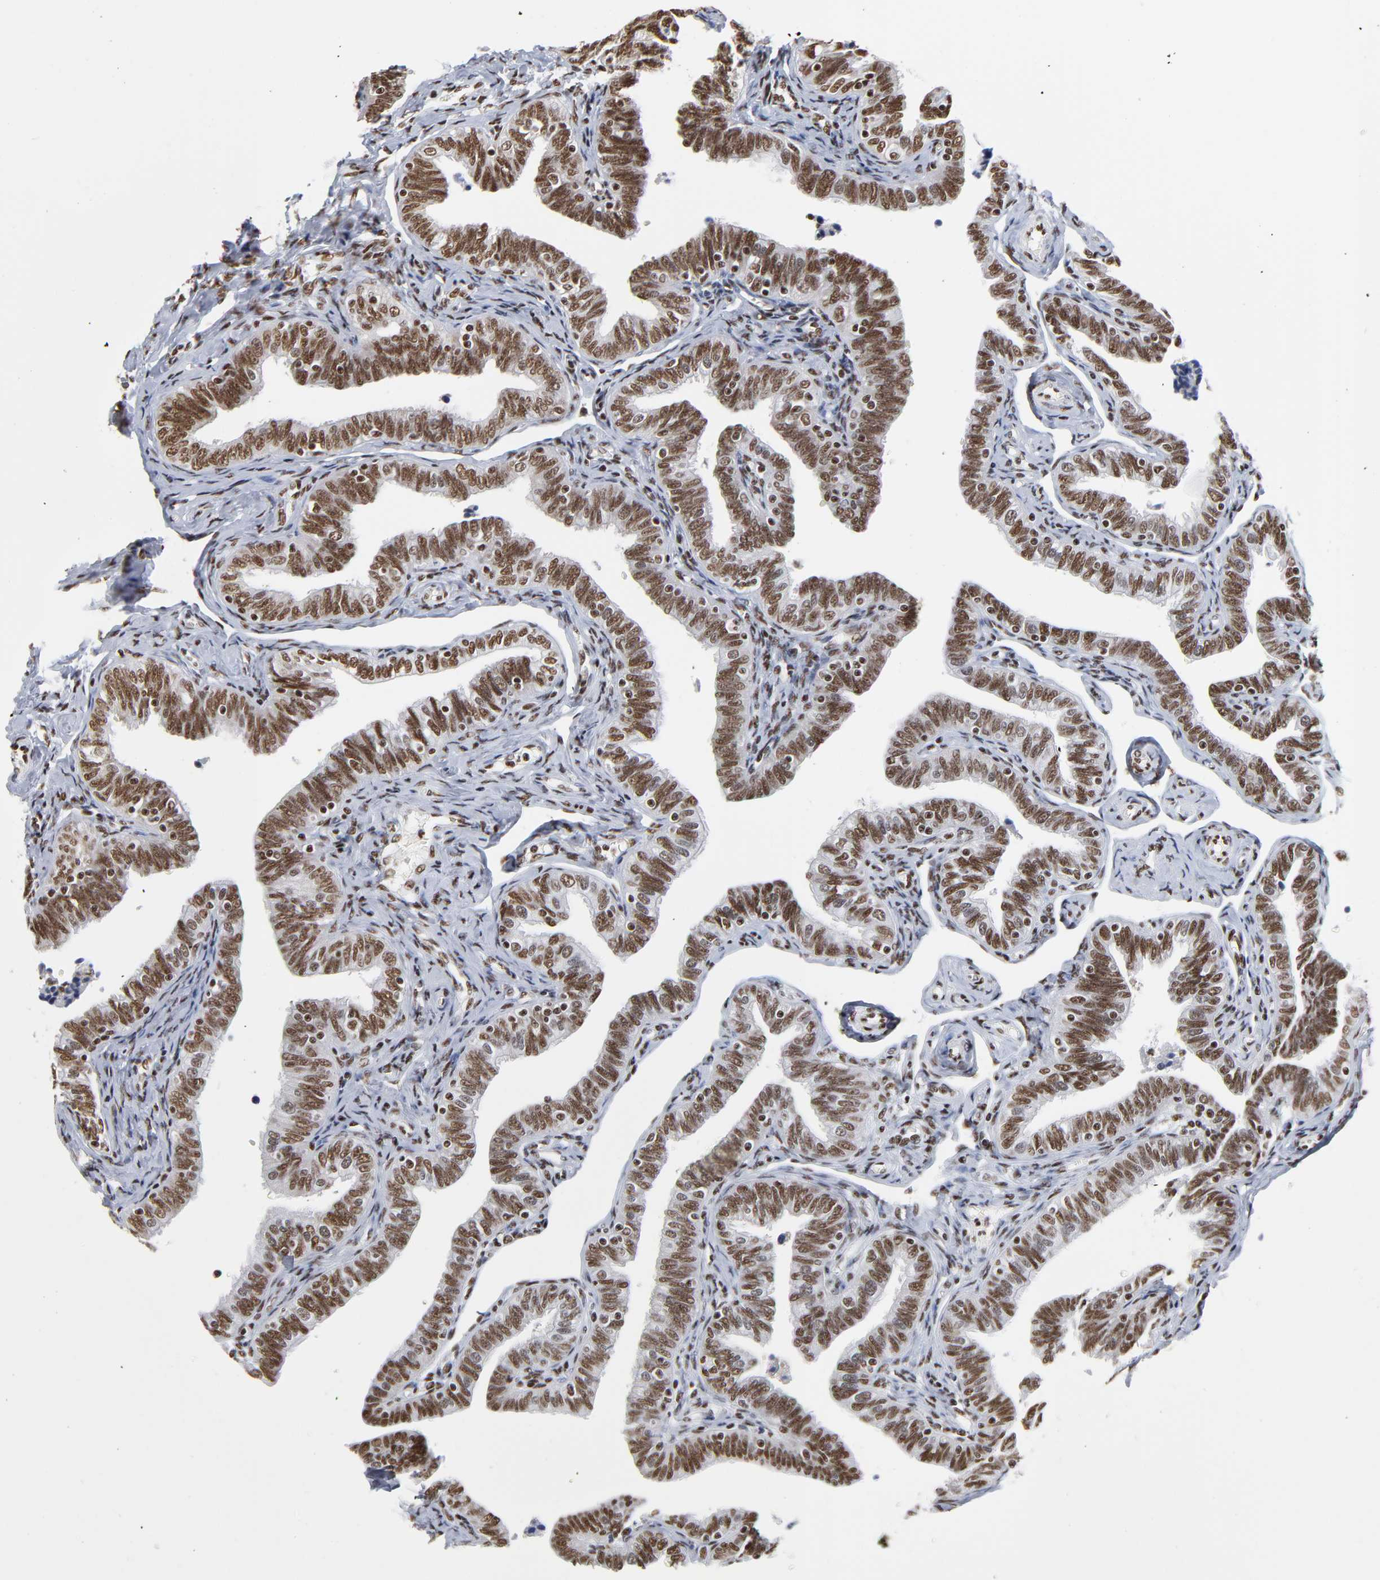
{"staining": {"intensity": "strong", "quantity": ">75%", "location": "nuclear"}, "tissue": "fallopian tube", "cell_type": "Glandular cells", "image_type": "normal", "snomed": [{"axis": "morphology", "description": "Normal tissue, NOS"}, {"axis": "topography", "description": "Fallopian tube"}, {"axis": "topography", "description": "Ovary"}], "caption": "Strong nuclear positivity for a protein is appreciated in about >75% of glandular cells of benign fallopian tube using IHC.", "gene": "CREB1", "patient": {"sex": "female", "age": 69}}